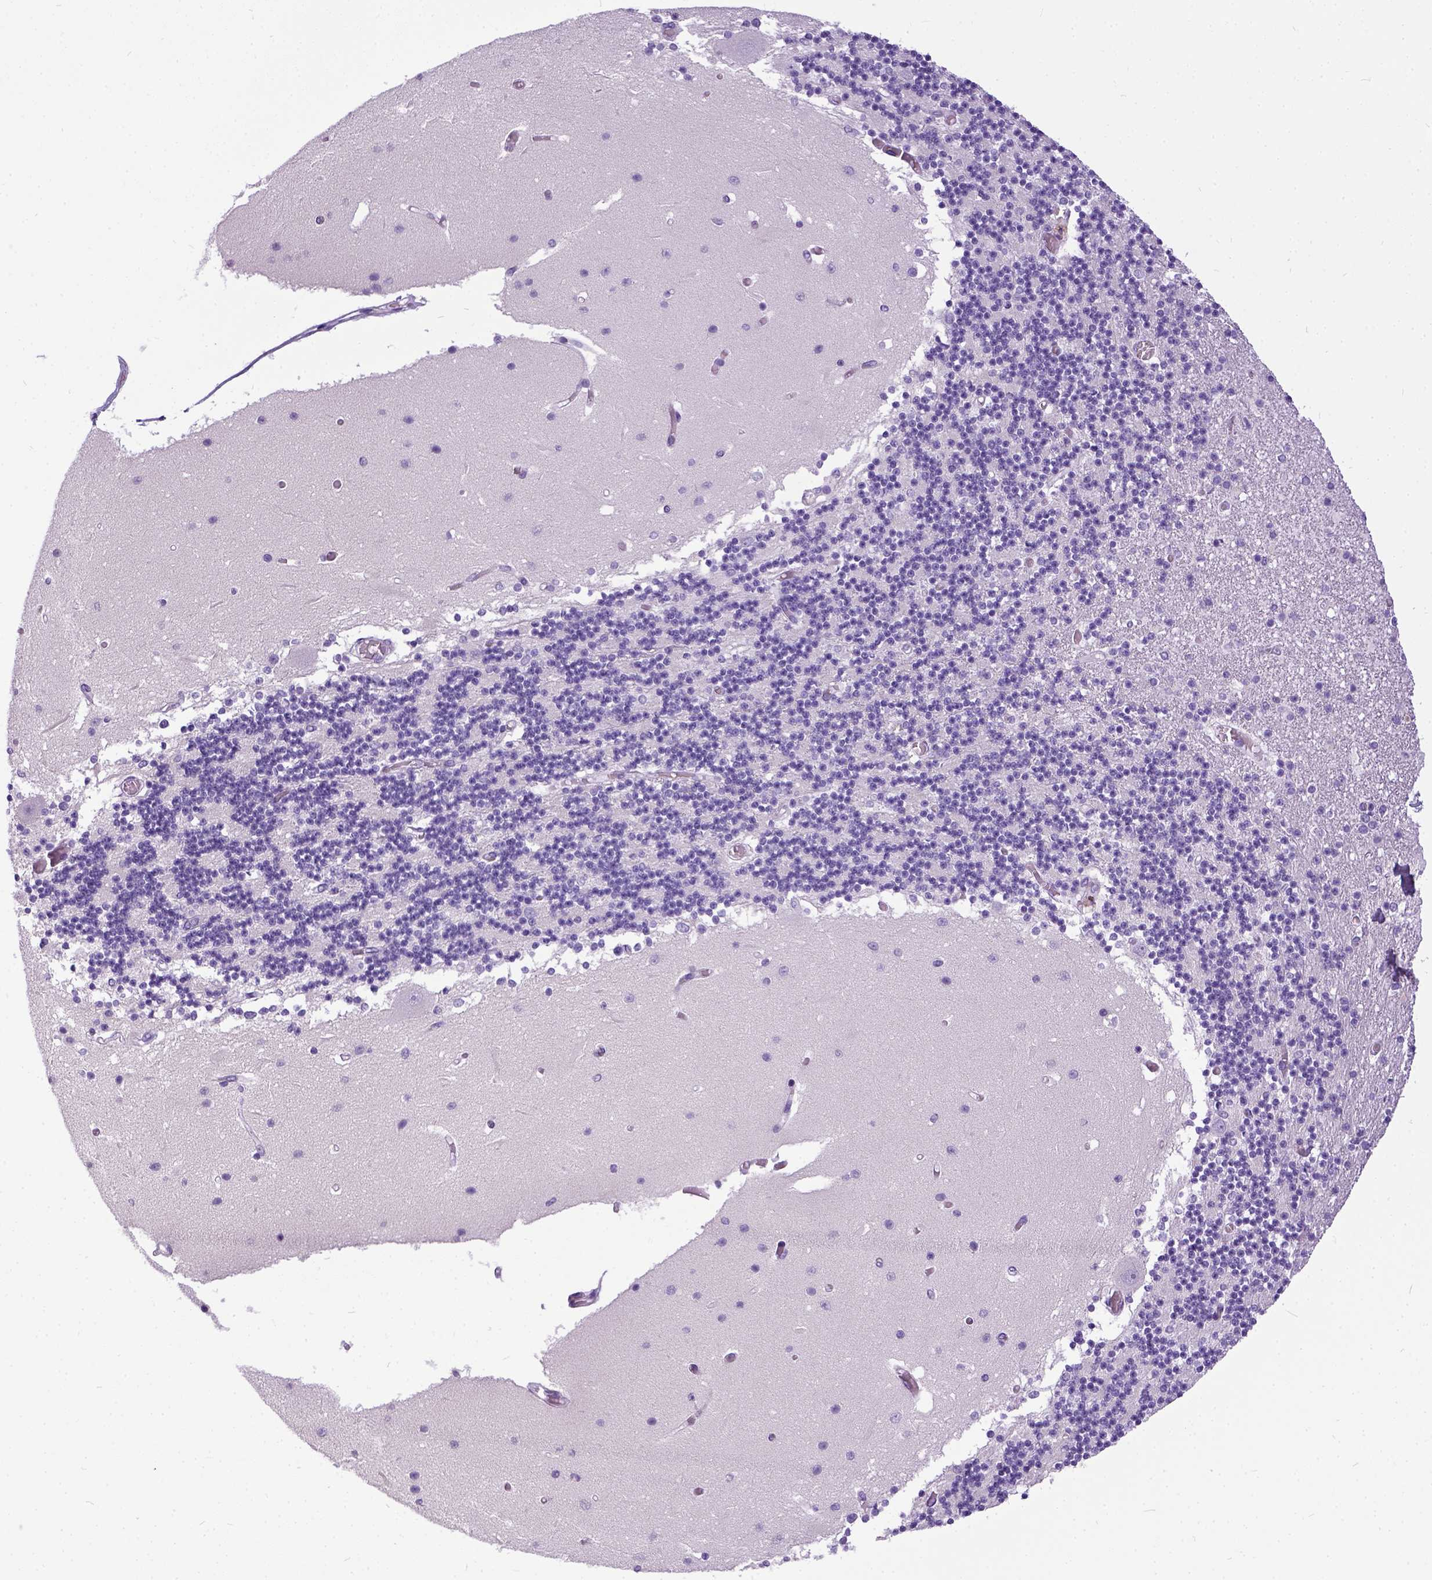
{"staining": {"intensity": "negative", "quantity": "none", "location": "none"}, "tissue": "cerebellum", "cell_type": "Cells in granular layer", "image_type": "normal", "snomed": [{"axis": "morphology", "description": "Normal tissue, NOS"}, {"axis": "topography", "description": "Cerebellum"}], "caption": "Immunohistochemistry image of benign cerebellum: human cerebellum stained with DAB (3,3'-diaminobenzidine) demonstrates no significant protein staining in cells in granular layer.", "gene": "IGF2", "patient": {"sex": "female", "age": 28}}